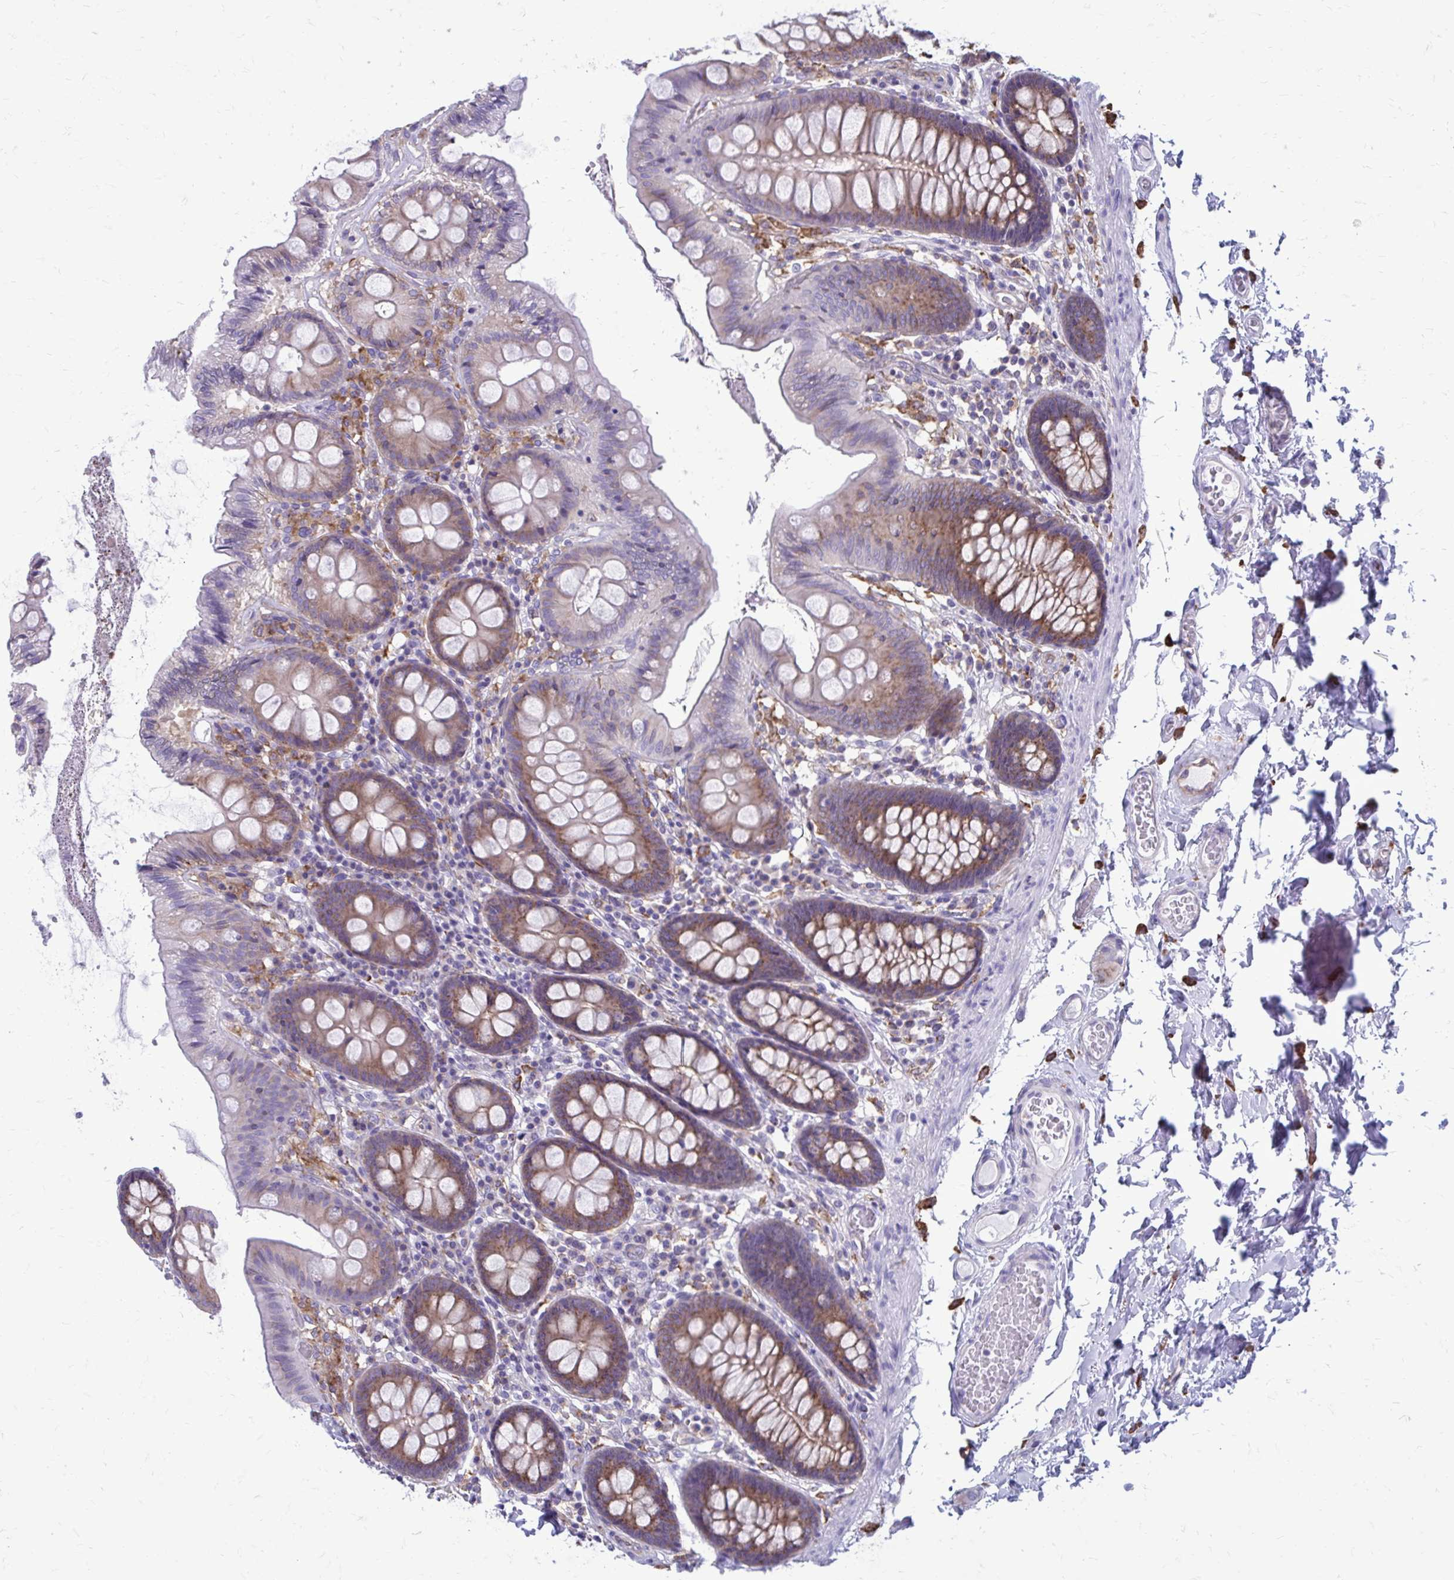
{"staining": {"intensity": "negative", "quantity": "none", "location": "none"}, "tissue": "colon", "cell_type": "Endothelial cells", "image_type": "normal", "snomed": [{"axis": "morphology", "description": "Normal tissue, NOS"}, {"axis": "topography", "description": "Colon"}], "caption": "This is an IHC photomicrograph of unremarkable human colon. There is no expression in endothelial cells.", "gene": "CLTA", "patient": {"sex": "male", "age": 84}}